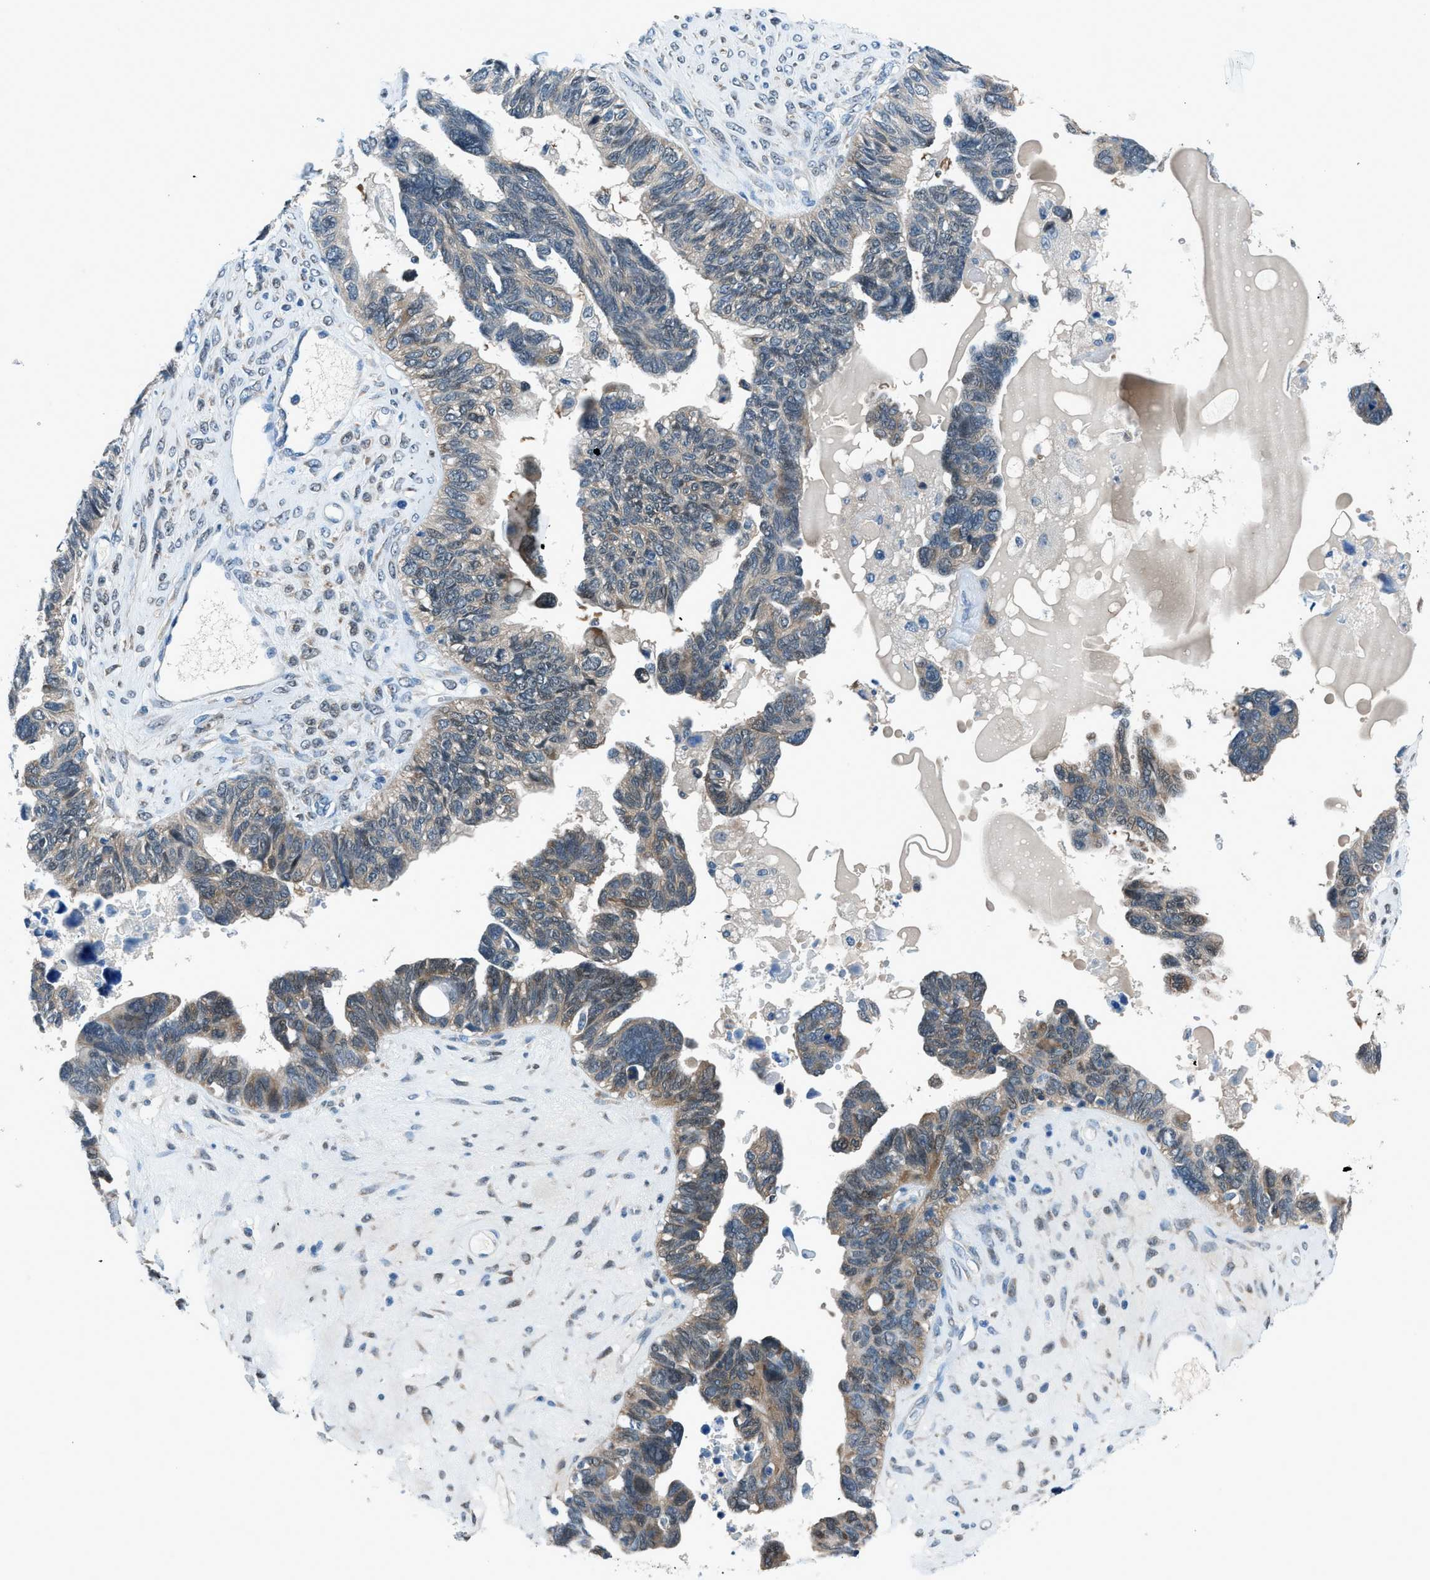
{"staining": {"intensity": "moderate", "quantity": "25%-75%", "location": "cytoplasmic/membranous"}, "tissue": "ovarian cancer", "cell_type": "Tumor cells", "image_type": "cancer", "snomed": [{"axis": "morphology", "description": "Cystadenocarcinoma, serous, NOS"}, {"axis": "topography", "description": "Ovary"}], "caption": "Immunohistochemistry (IHC) image of neoplastic tissue: ovarian serous cystadenocarcinoma stained using IHC shows medium levels of moderate protein expression localized specifically in the cytoplasmic/membranous of tumor cells, appearing as a cytoplasmic/membranous brown color.", "gene": "ACP1", "patient": {"sex": "female", "age": 79}}